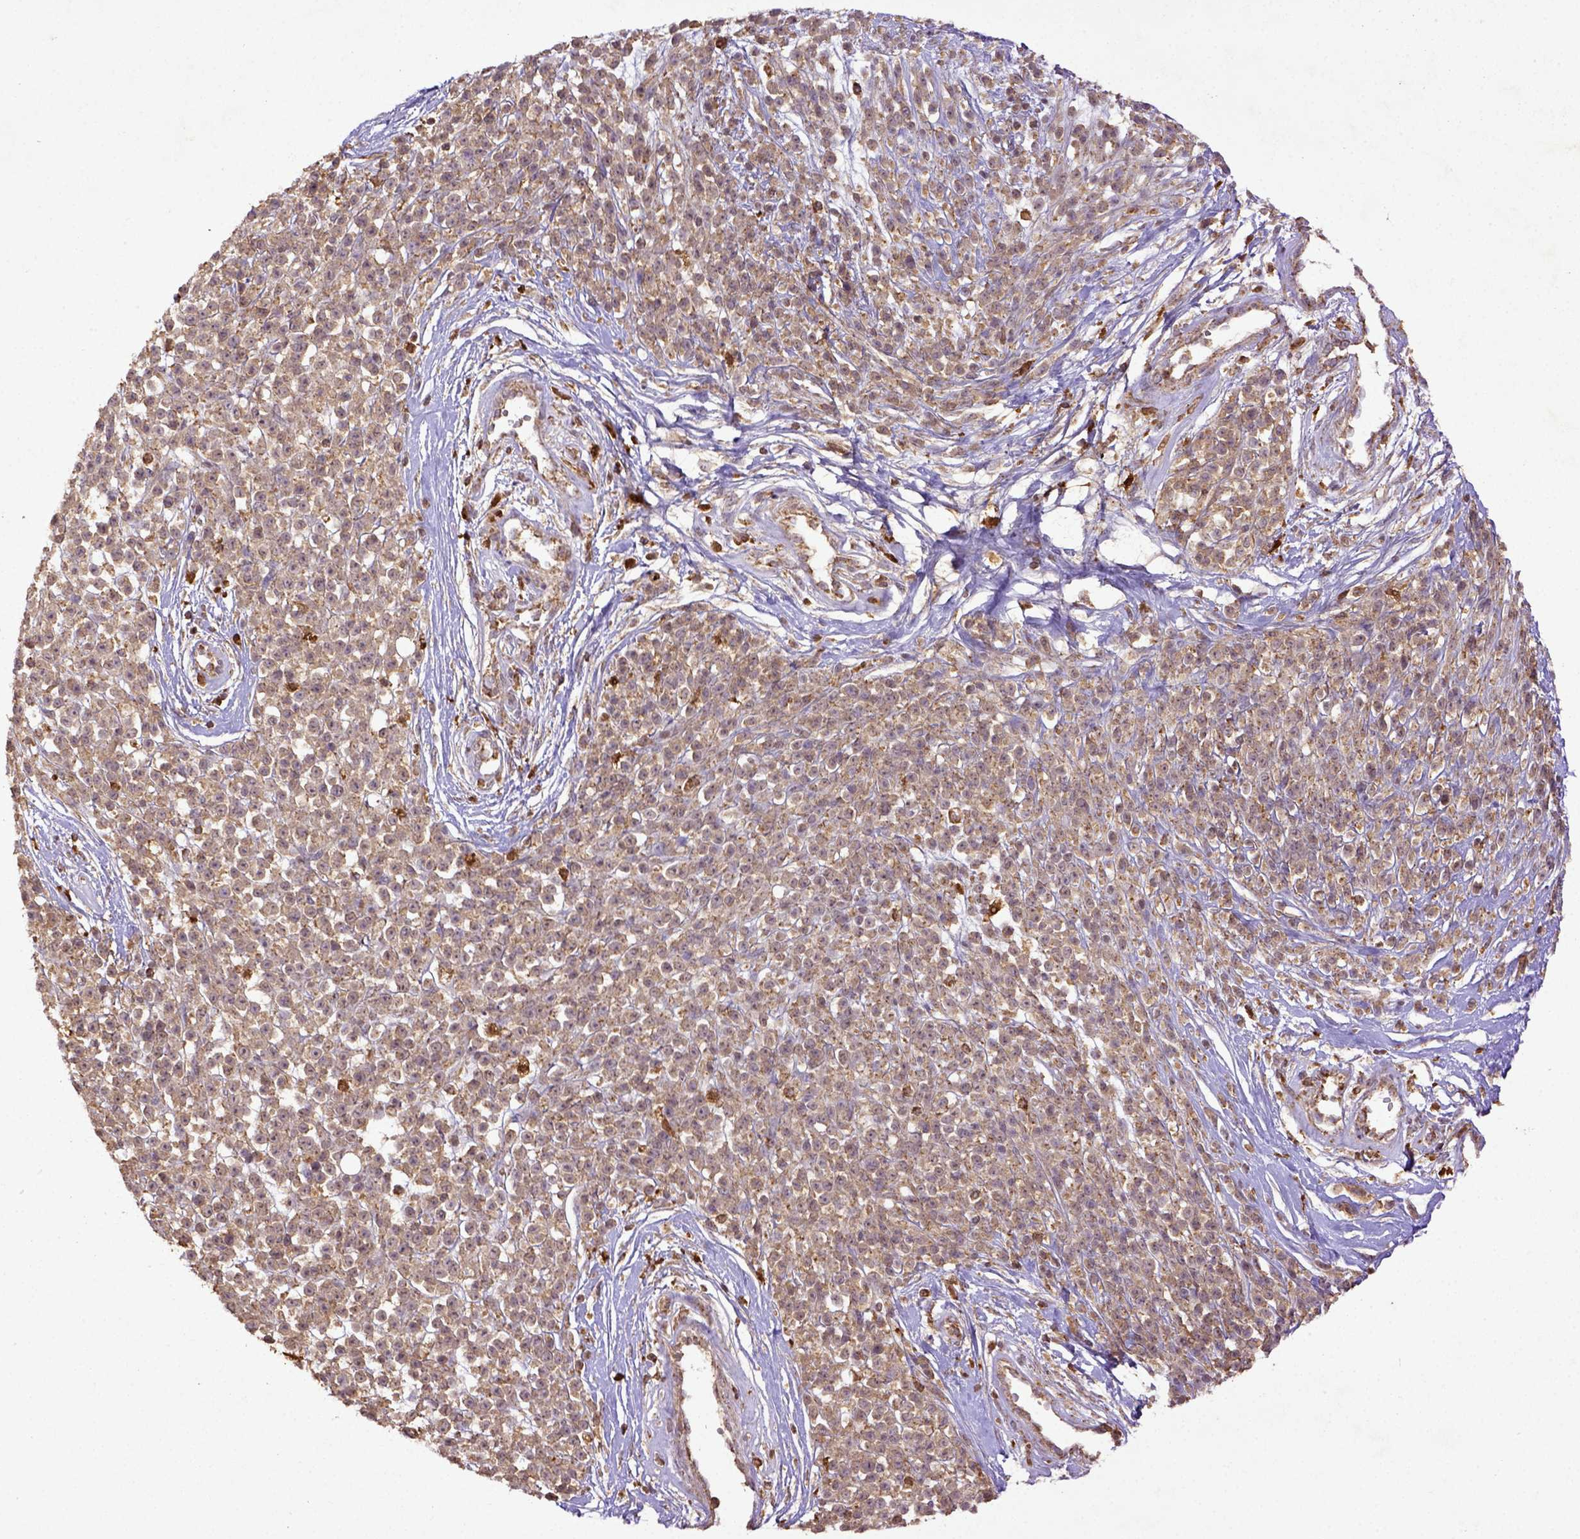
{"staining": {"intensity": "weak", "quantity": ">75%", "location": "cytoplasmic/membranous"}, "tissue": "melanoma", "cell_type": "Tumor cells", "image_type": "cancer", "snomed": [{"axis": "morphology", "description": "Malignant melanoma, NOS"}, {"axis": "topography", "description": "Skin"}, {"axis": "topography", "description": "Skin of trunk"}], "caption": "Immunohistochemical staining of melanoma displays weak cytoplasmic/membranous protein staining in about >75% of tumor cells.", "gene": "MT-CO1", "patient": {"sex": "male", "age": 74}}